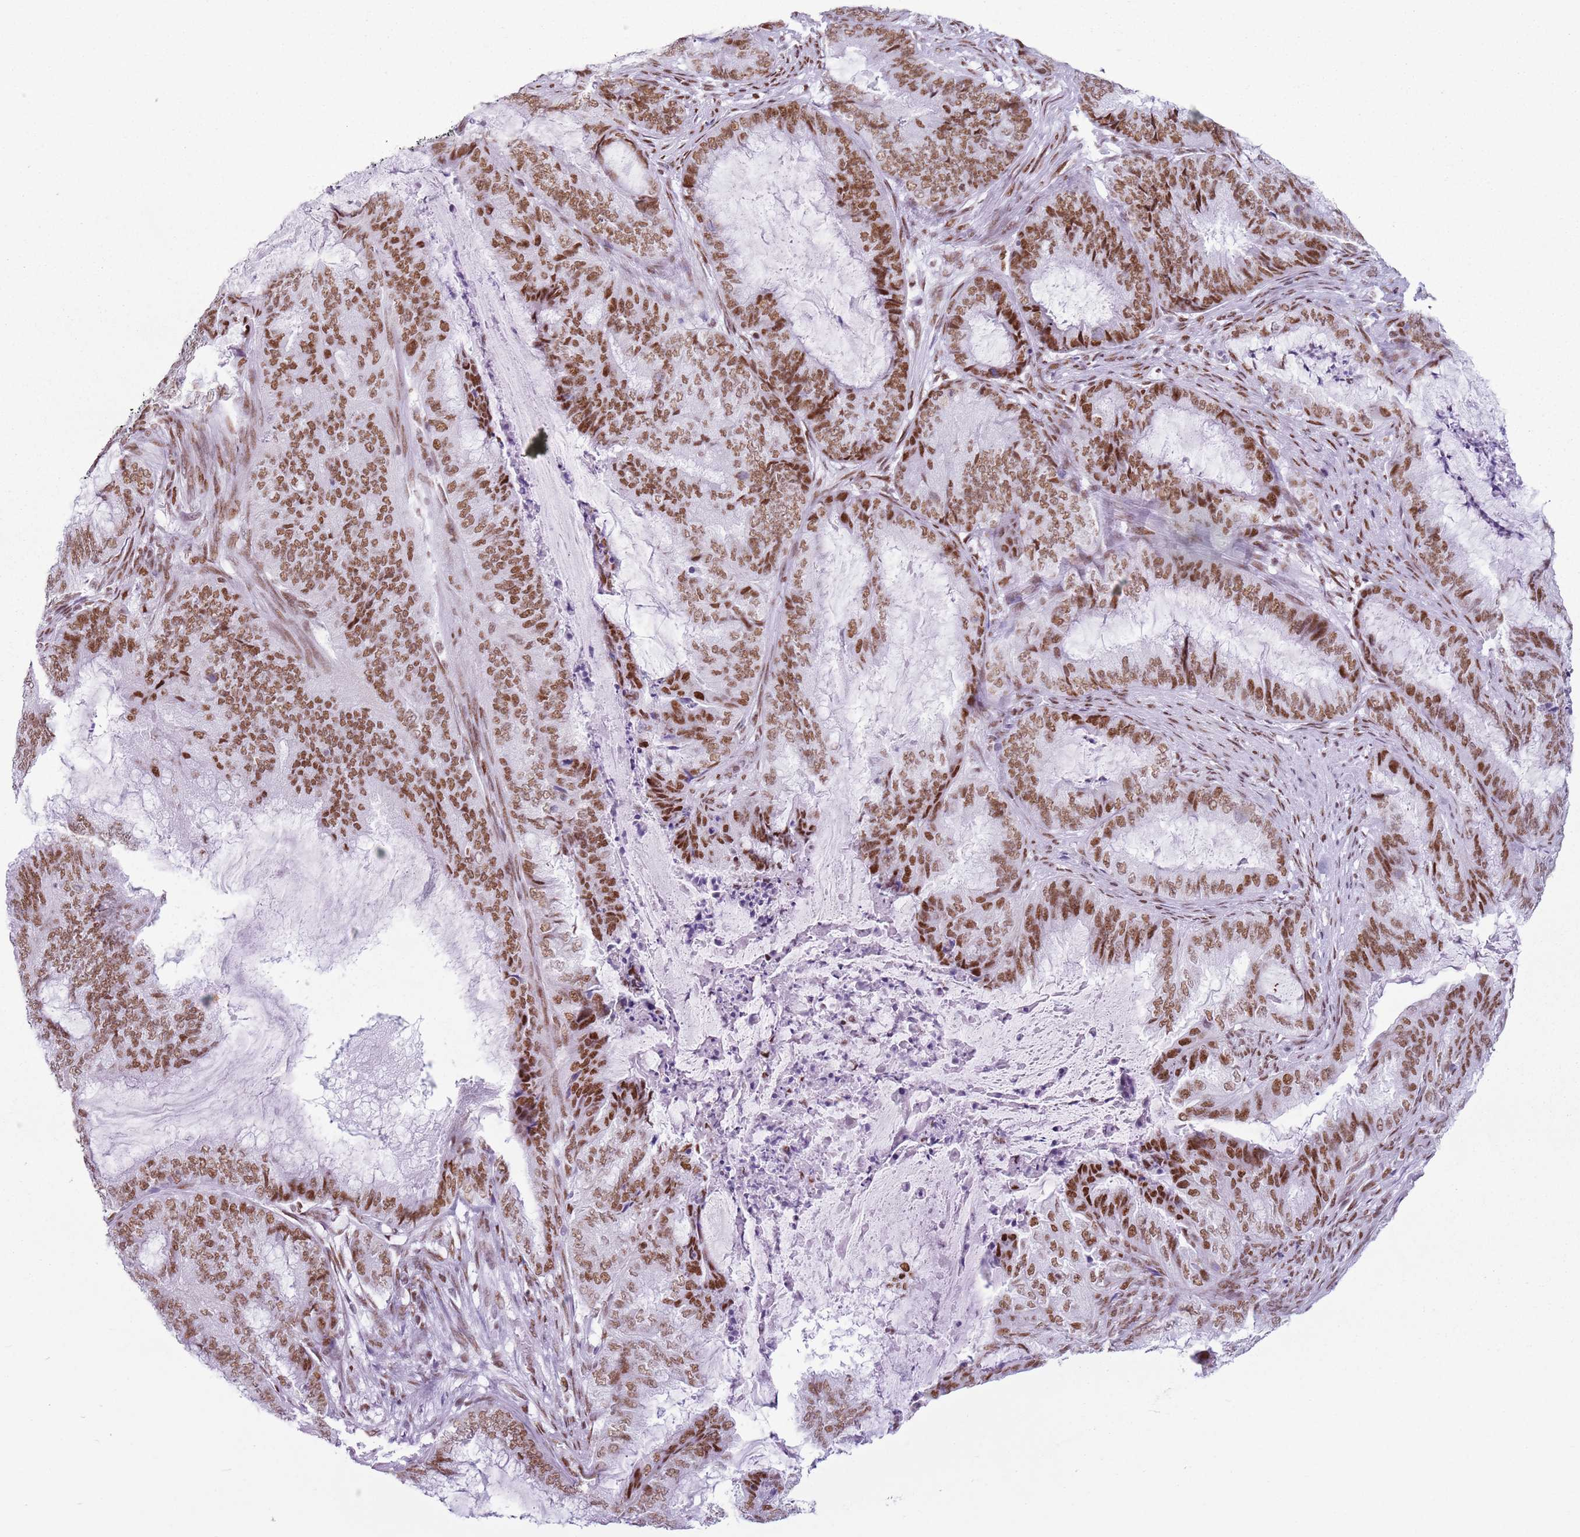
{"staining": {"intensity": "moderate", "quantity": ">75%", "location": "nuclear"}, "tissue": "endometrial cancer", "cell_type": "Tumor cells", "image_type": "cancer", "snomed": [{"axis": "morphology", "description": "Adenocarcinoma, NOS"}, {"axis": "topography", "description": "Endometrium"}], "caption": "This is an image of immunohistochemistry (IHC) staining of adenocarcinoma (endometrial), which shows moderate staining in the nuclear of tumor cells.", "gene": "FAM104B", "patient": {"sex": "female", "age": 51}}